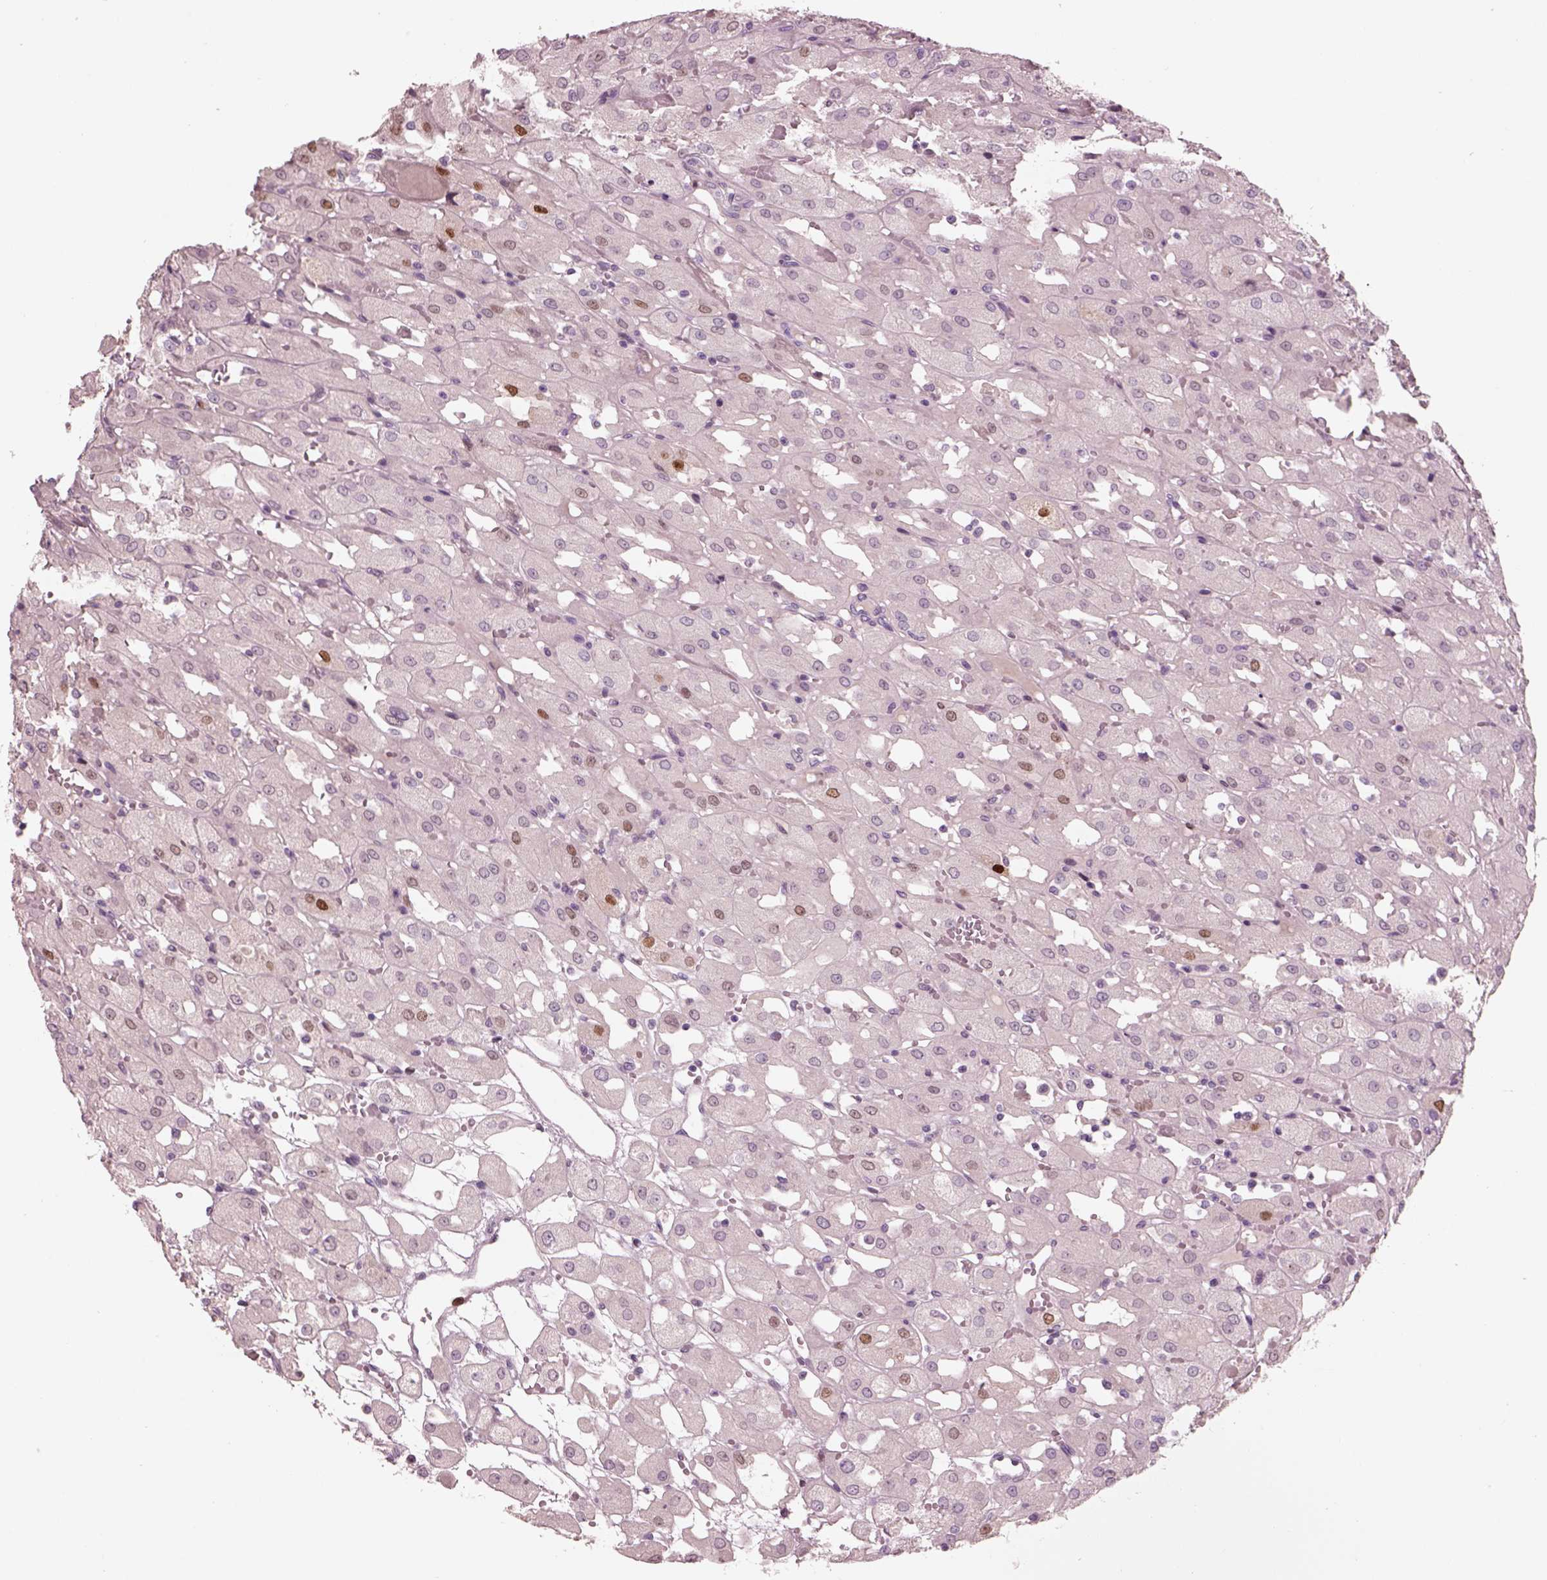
{"staining": {"intensity": "moderate", "quantity": "<25%", "location": "nuclear"}, "tissue": "renal cancer", "cell_type": "Tumor cells", "image_type": "cancer", "snomed": [{"axis": "morphology", "description": "Adenocarcinoma, NOS"}, {"axis": "topography", "description": "Kidney"}], "caption": "DAB (3,3'-diaminobenzidine) immunohistochemical staining of adenocarcinoma (renal) demonstrates moderate nuclear protein staining in approximately <25% of tumor cells. The staining was performed using DAB (3,3'-diaminobenzidine) to visualize the protein expression in brown, while the nuclei were stained in blue with hematoxylin (Magnification: 20x).", "gene": "SOX9", "patient": {"sex": "male", "age": 72}}